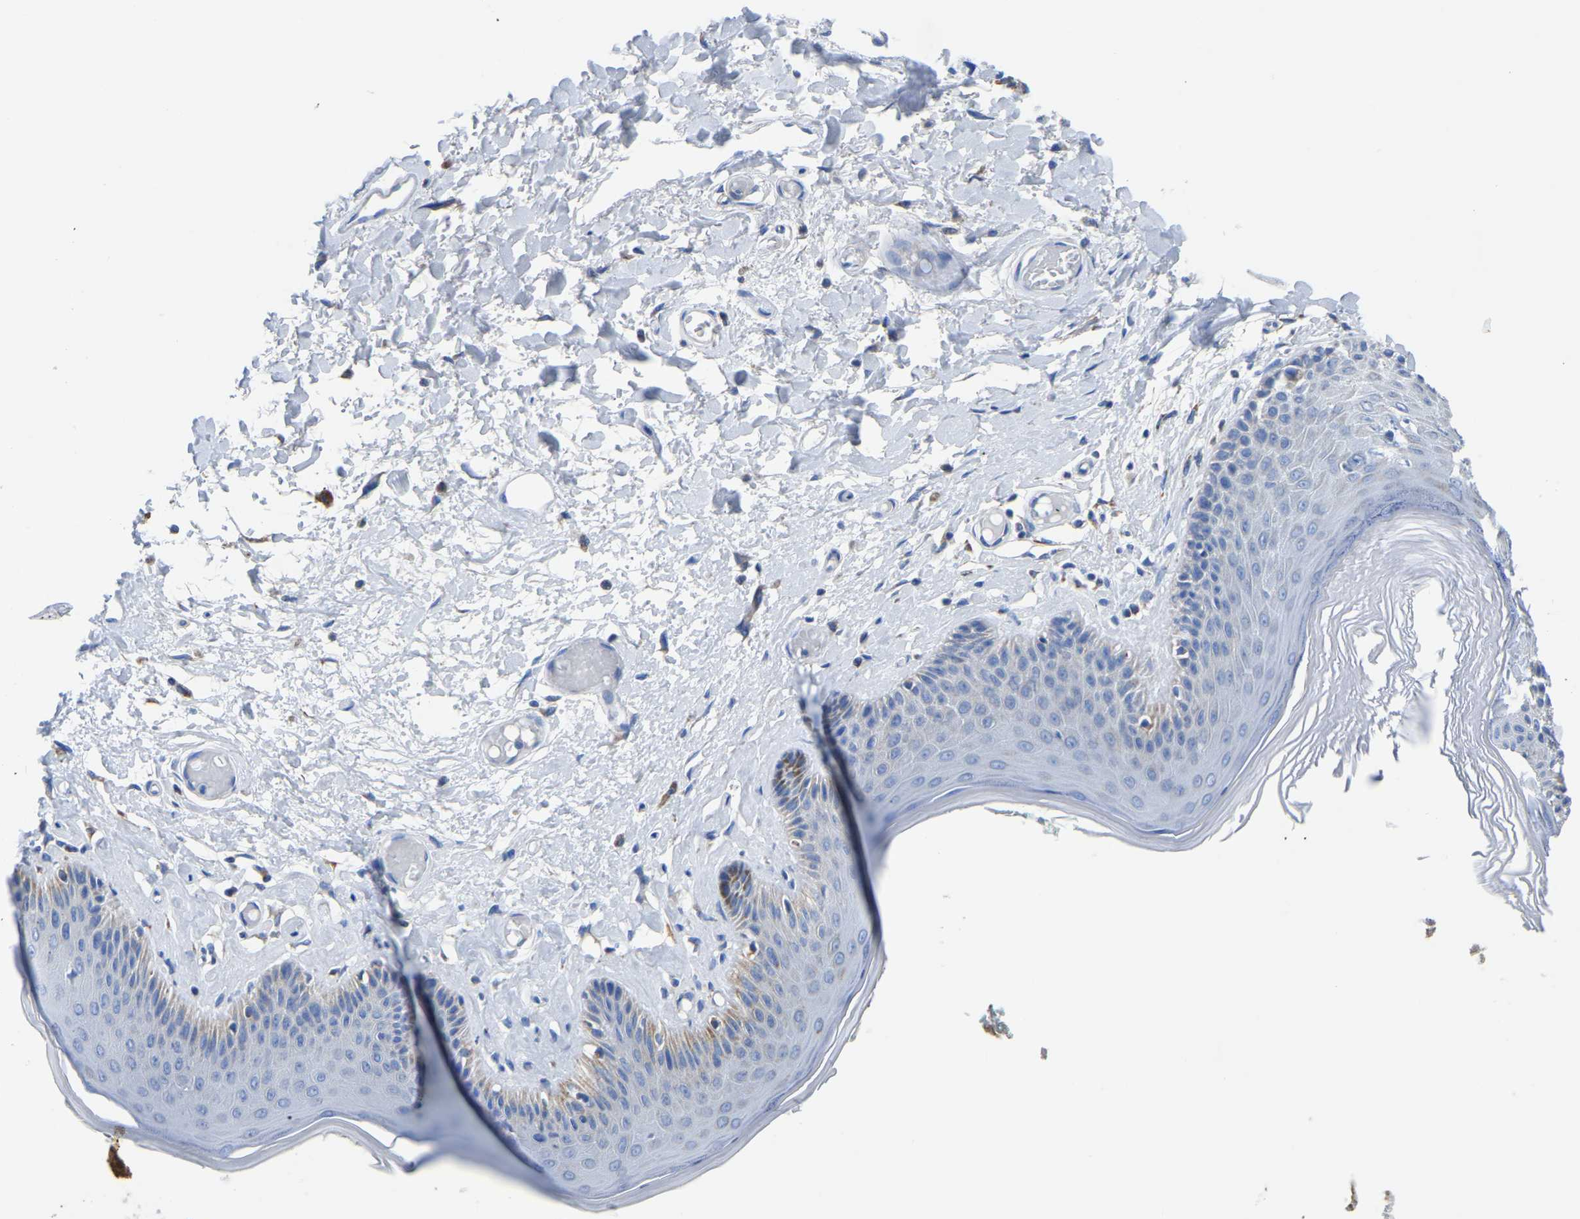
{"staining": {"intensity": "weak", "quantity": "<25%", "location": "cytoplasmic/membranous"}, "tissue": "skin", "cell_type": "Epidermal cells", "image_type": "normal", "snomed": [{"axis": "morphology", "description": "Normal tissue, NOS"}, {"axis": "topography", "description": "Vulva"}], "caption": "Immunohistochemistry (IHC) of normal skin shows no staining in epidermal cells. (Immunohistochemistry, brightfield microscopy, high magnification).", "gene": "ETFA", "patient": {"sex": "female", "age": 73}}